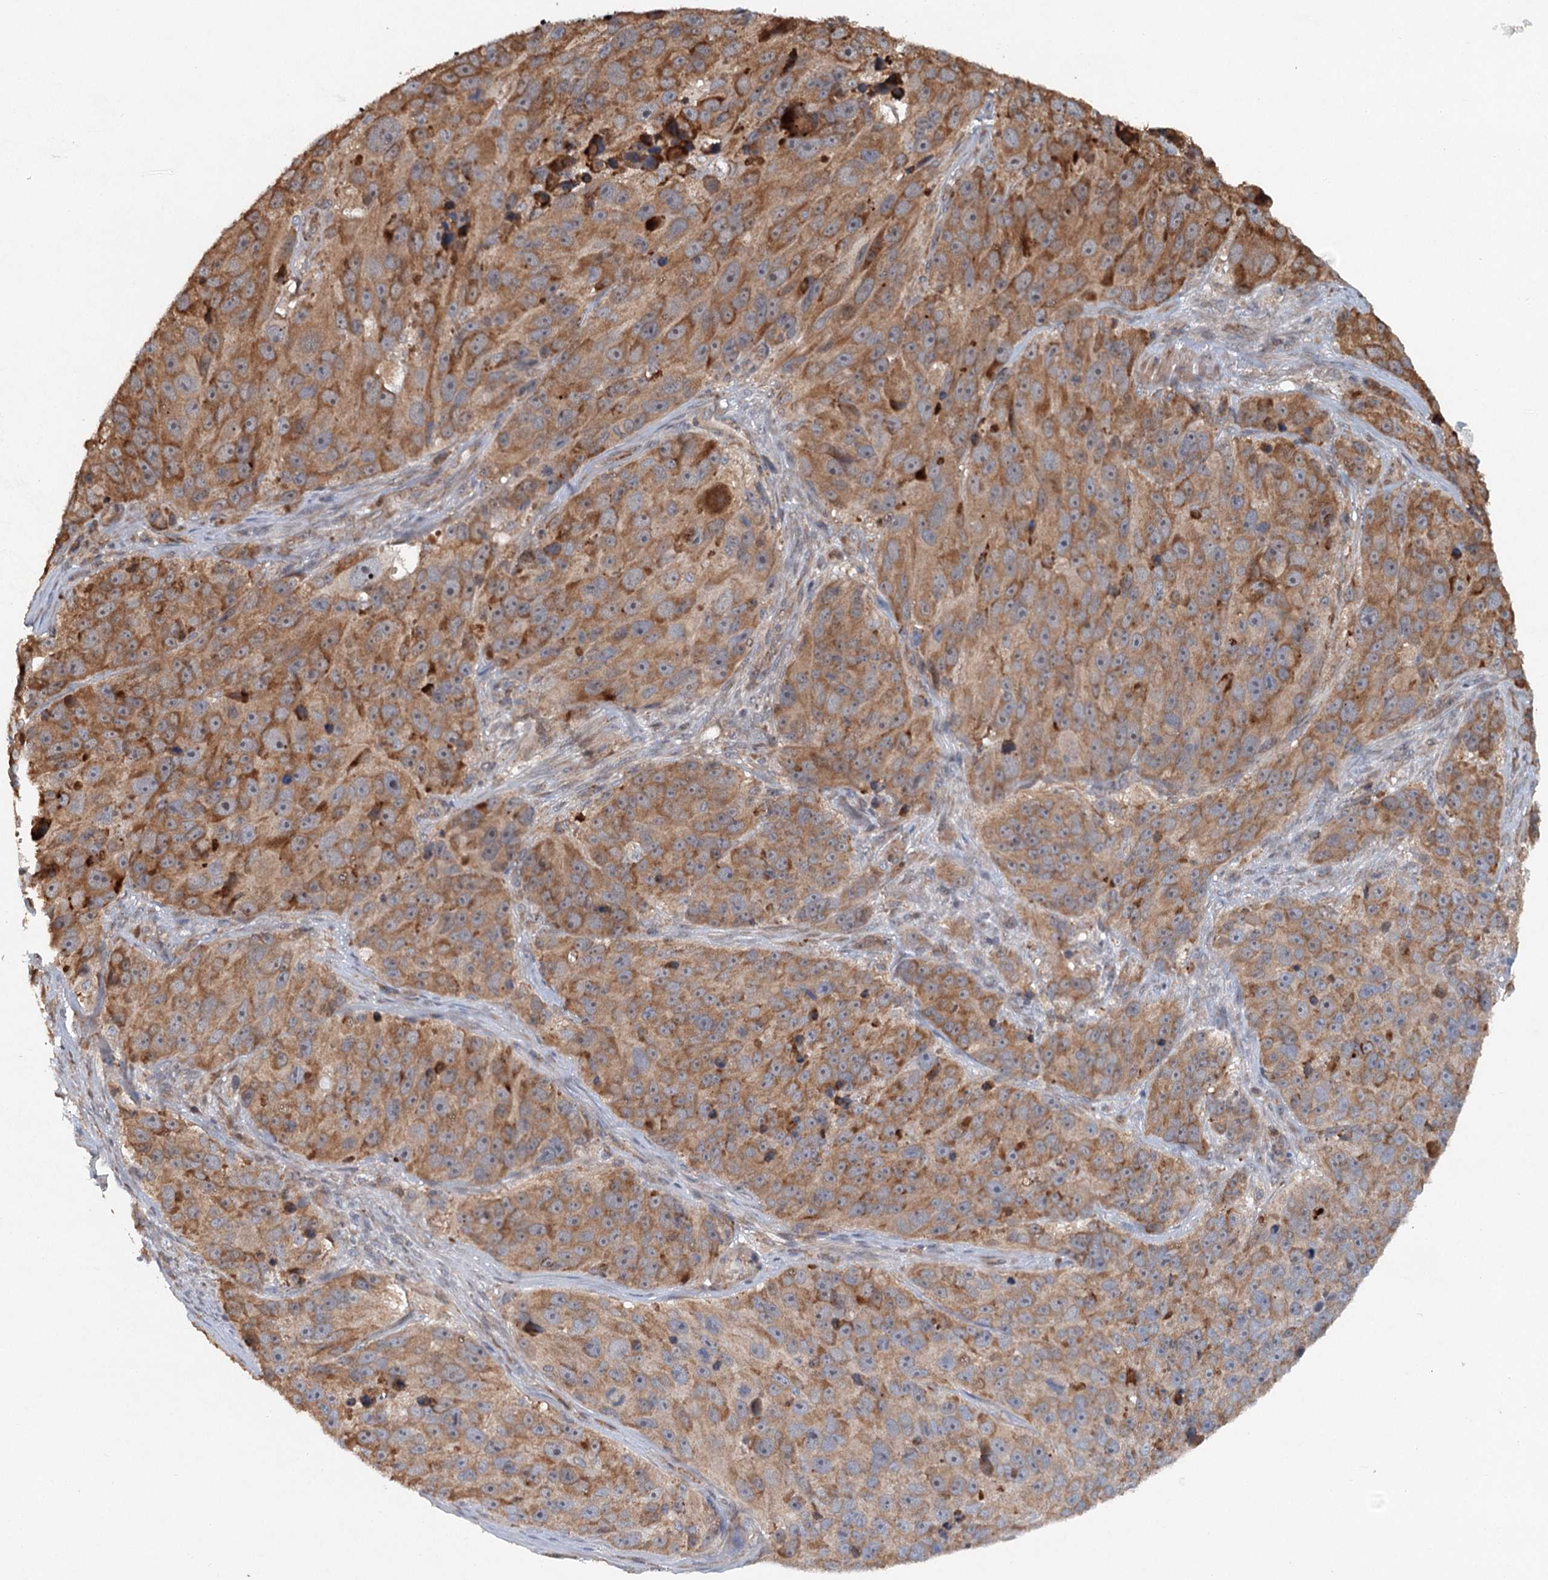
{"staining": {"intensity": "moderate", "quantity": ">75%", "location": "cytoplasmic/membranous"}, "tissue": "melanoma", "cell_type": "Tumor cells", "image_type": "cancer", "snomed": [{"axis": "morphology", "description": "Malignant melanoma, NOS"}, {"axis": "topography", "description": "Skin"}], "caption": "This micrograph exhibits IHC staining of melanoma, with medium moderate cytoplasmic/membranous expression in approximately >75% of tumor cells.", "gene": "SRPX2", "patient": {"sex": "male", "age": 84}}